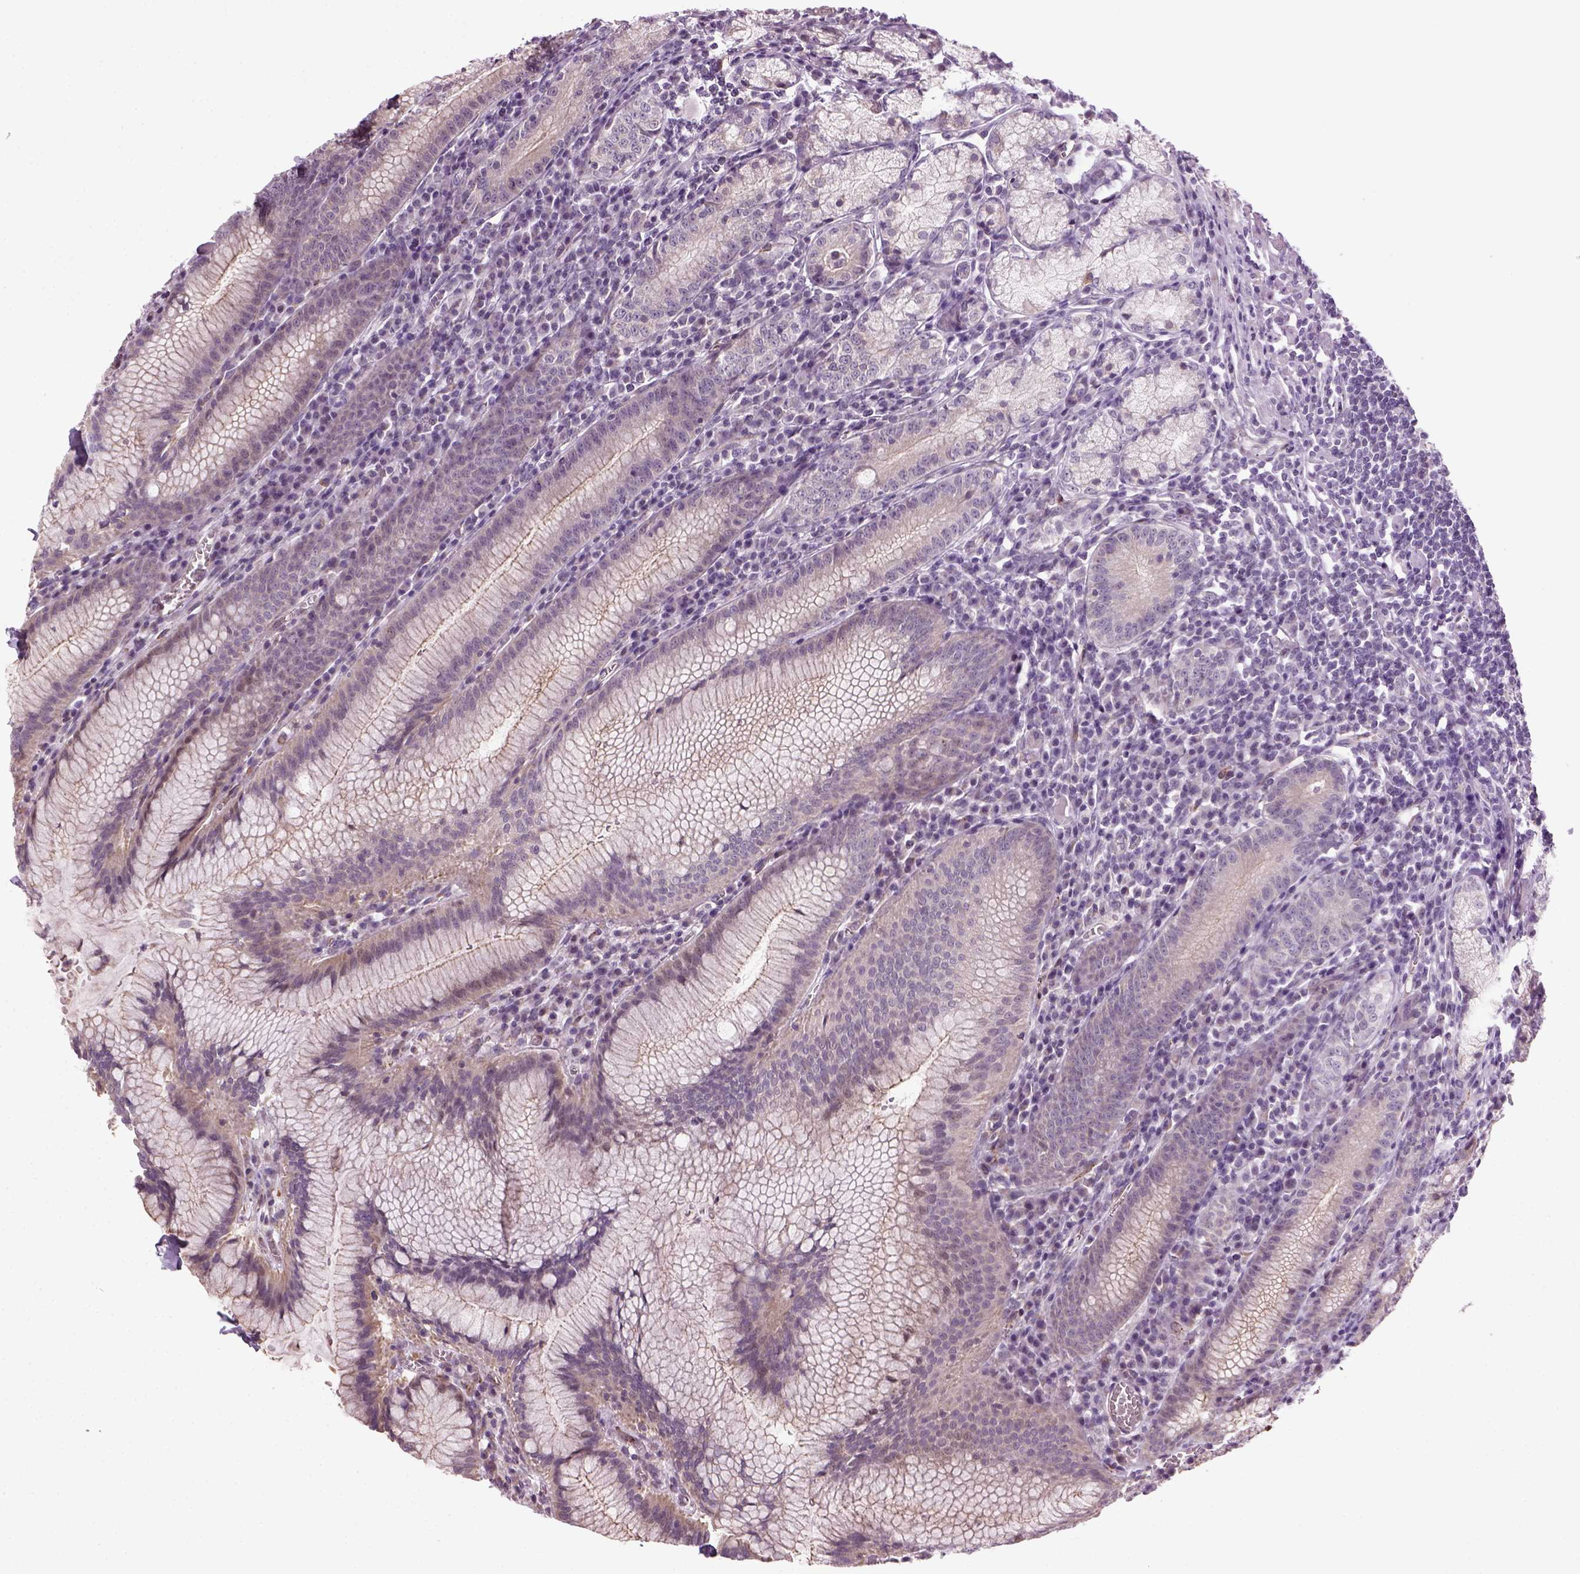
{"staining": {"intensity": "weak", "quantity": "25%-75%", "location": "cytoplasmic/membranous"}, "tissue": "stomach", "cell_type": "Glandular cells", "image_type": "normal", "snomed": [{"axis": "morphology", "description": "Normal tissue, NOS"}, {"axis": "topography", "description": "Stomach"}], "caption": "Protein expression analysis of benign stomach exhibits weak cytoplasmic/membranous staining in approximately 25%-75% of glandular cells. (DAB (3,3'-diaminobenzidine) = brown stain, brightfield microscopy at high magnification).", "gene": "XK", "patient": {"sex": "male", "age": 55}}